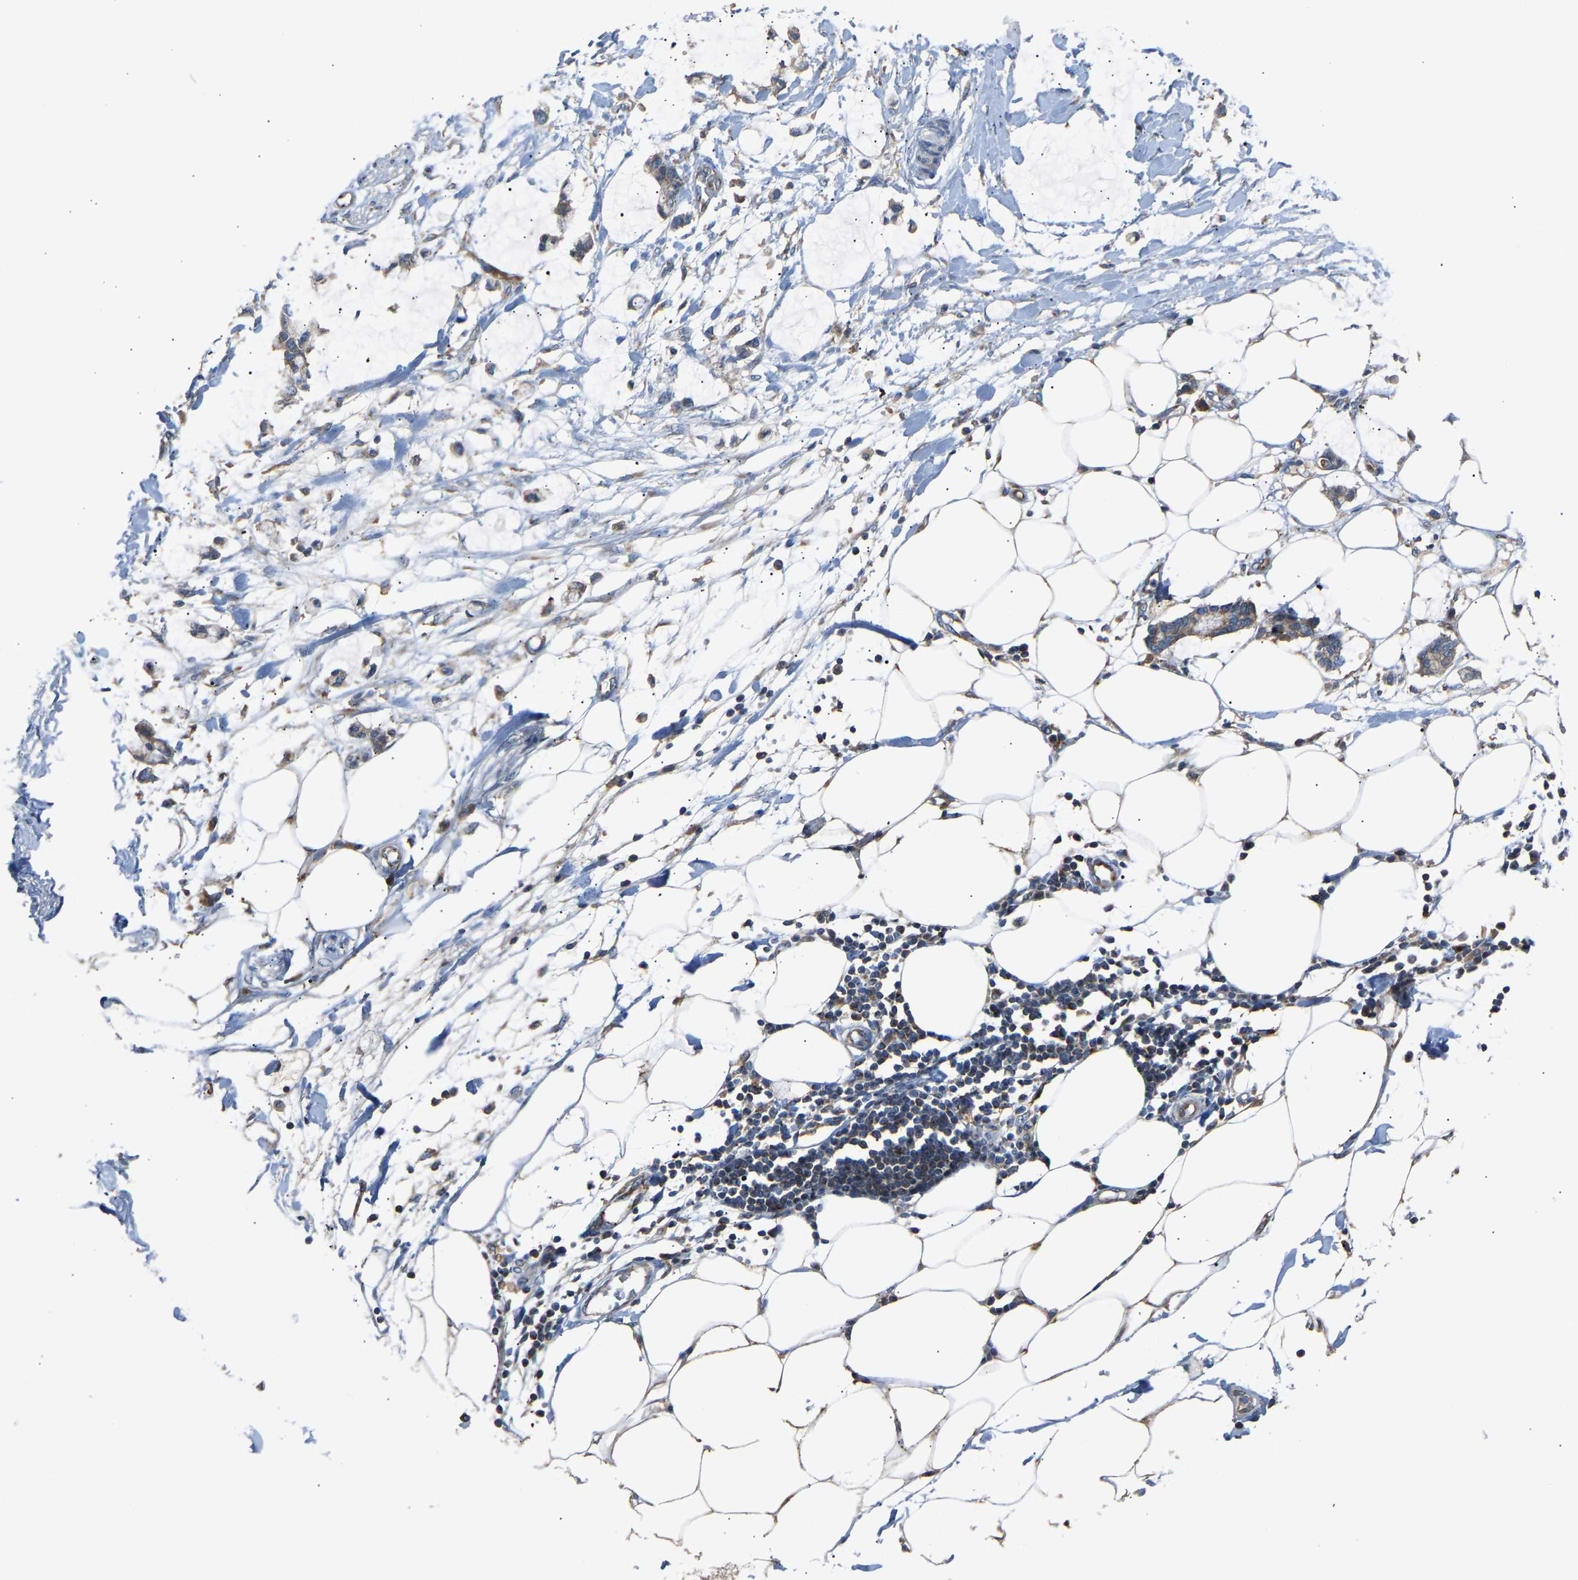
{"staining": {"intensity": "weak", "quantity": ">75%", "location": "cytoplasmic/membranous"}, "tissue": "adipose tissue", "cell_type": "Adipocytes", "image_type": "normal", "snomed": [{"axis": "morphology", "description": "Normal tissue, NOS"}, {"axis": "morphology", "description": "Adenocarcinoma, NOS"}, {"axis": "topography", "description": "Colon"}, {"axis": "topography", "description": "Peripheral nerve tissue"}], "caption": "Immunohistochemistry (IHC) photomicrograph of benign adipose tissue: human adipose tissue stained using IHC exhibits low levels of weak protein expression localized specifically in the cytoplasmic/membranous of adipocytes, appearing as a cytoplasmic/membranous brown color.", "gene": "RGP1", "patient": {"sex": "male", "age": 14}}